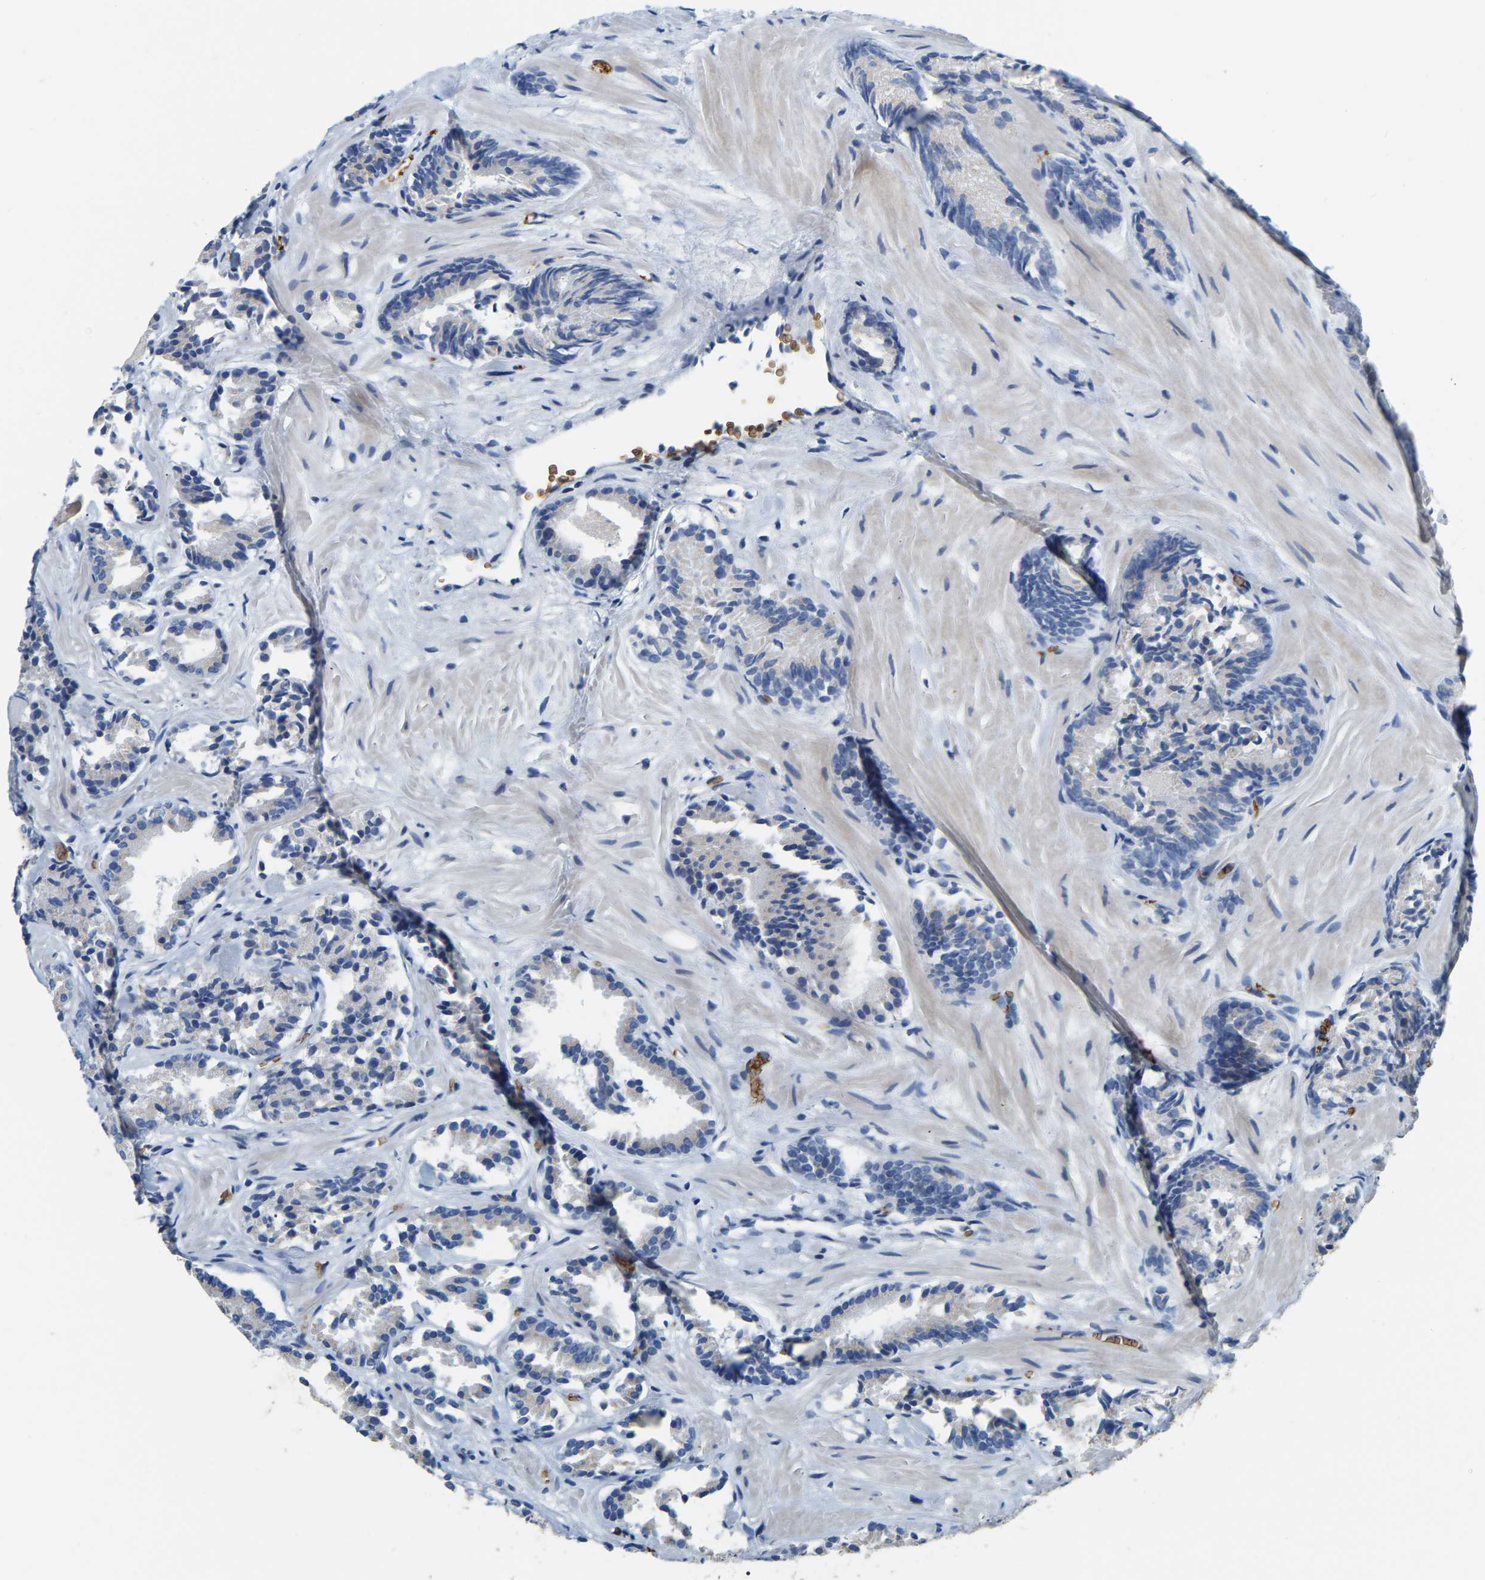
{"staining": {"intensity": "negative", "quantity": "none", "location": "none"}, "tissue": "prostate cancer", "cell_type": "Tumor cells", "image_type": "cancer", "snomed": [{"axis": "morphology", "description": "Adenocarcinoma, Low grade"}, {"axis": "topography", "description": "Prostate"}], "caption": "This histopathology image is of prostate adenocarcinoma (low-grade) stained with IHC to label a protein in brown with the nuclei are counter-stained blue. There is no positivity in tumor cells. Brightfield microscopy of immunohistochemistry (IHC) stained with DAB (brown) and hematoxylin (blue), captured at high magnification.", "gene": "CFAP298", "patient": {"sex": "male", "age": 51}}